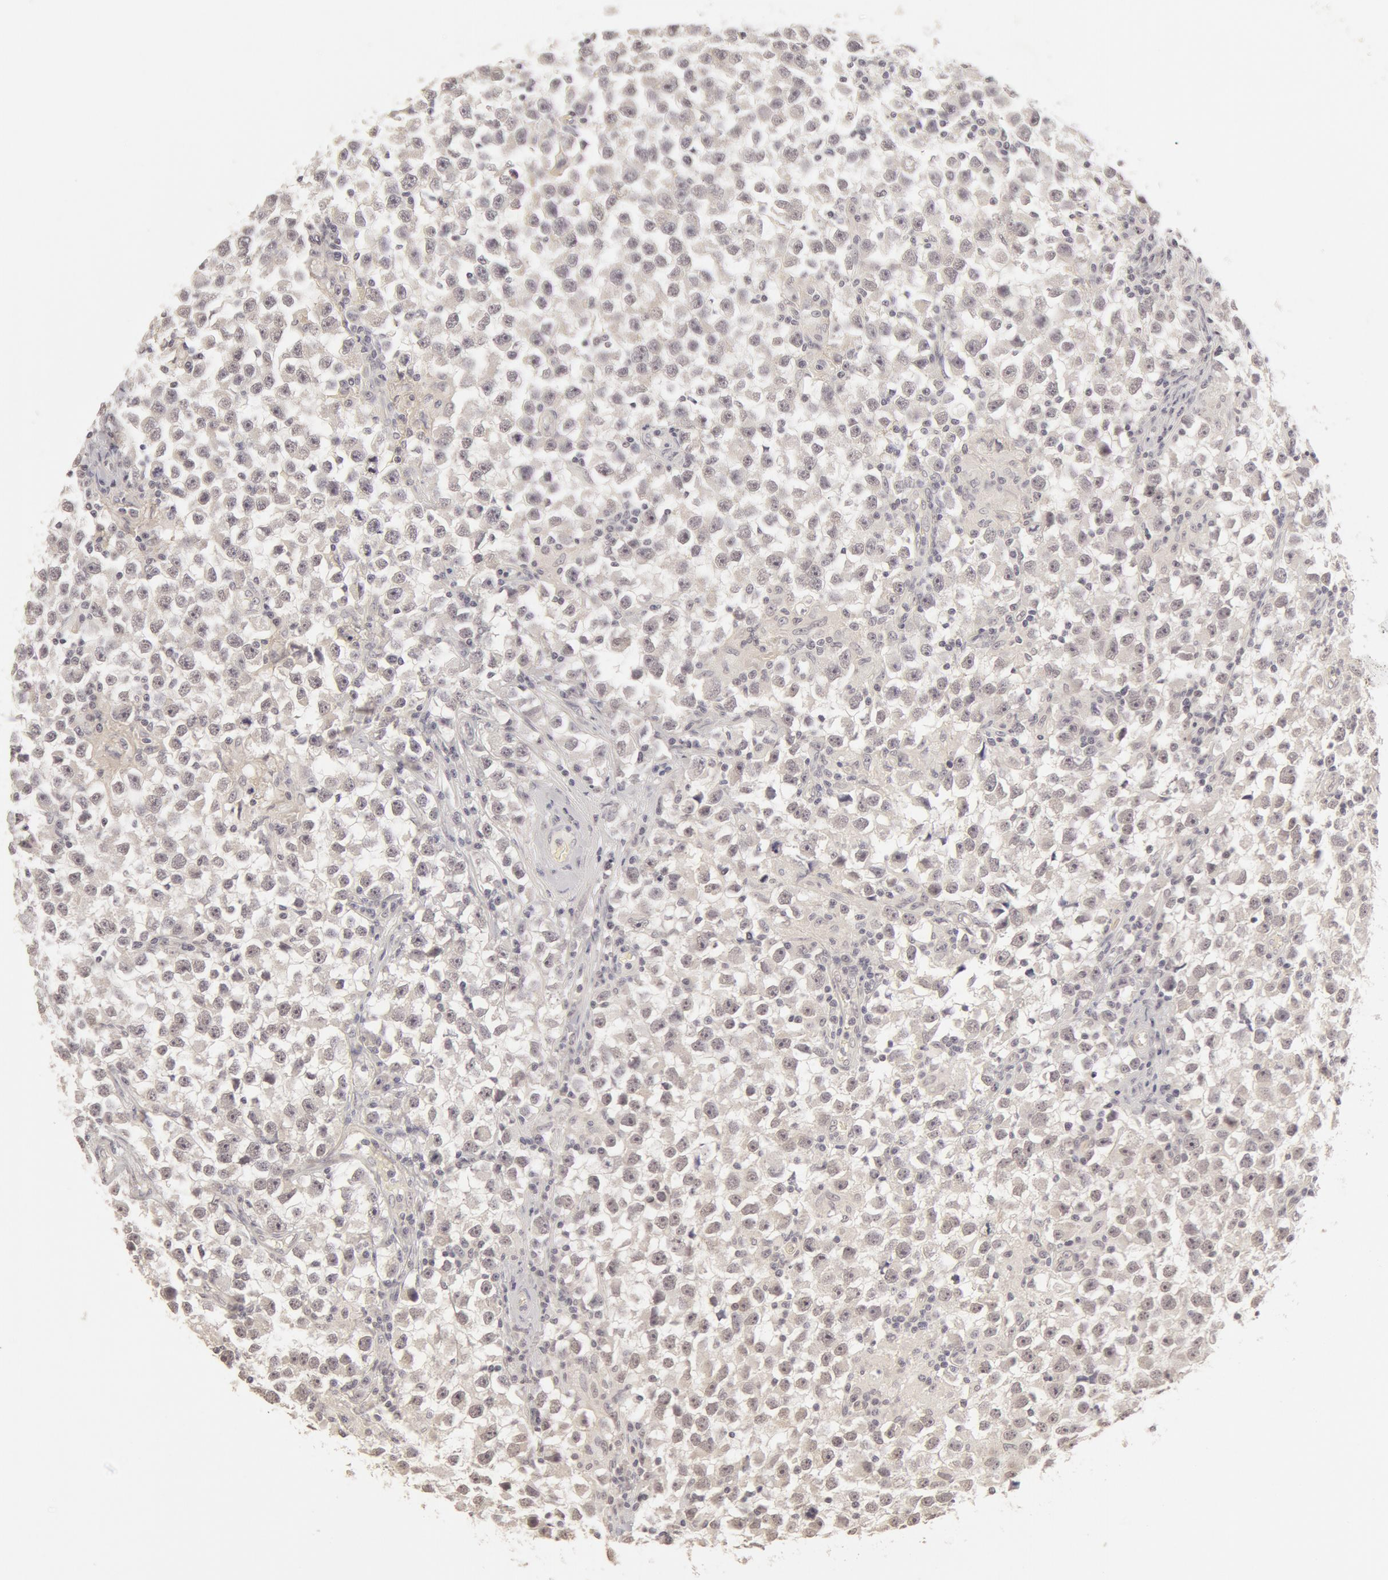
{"staining": {"intensity": "weak", "quantity": ">75%", "location": "nuclear"}, "tissue": "testis cancer", "cell_type": "Tumor cells", "image_type": "cancer", "snomed": [{"axis": "morphology", "description": "Seminoma, NOS"}, {"axis": "topography", "description": "Testis"}], "caption": "This micrograph displays testis cancer (seminoma) stained with immunohistochemistry to label a protein in brown. The nuclear of tumor cells show weak positivity for the protein. Nuclei are counter-stained blue.", "gene": "ADAM10", "patient": {"sex": "male", "age": 33}}